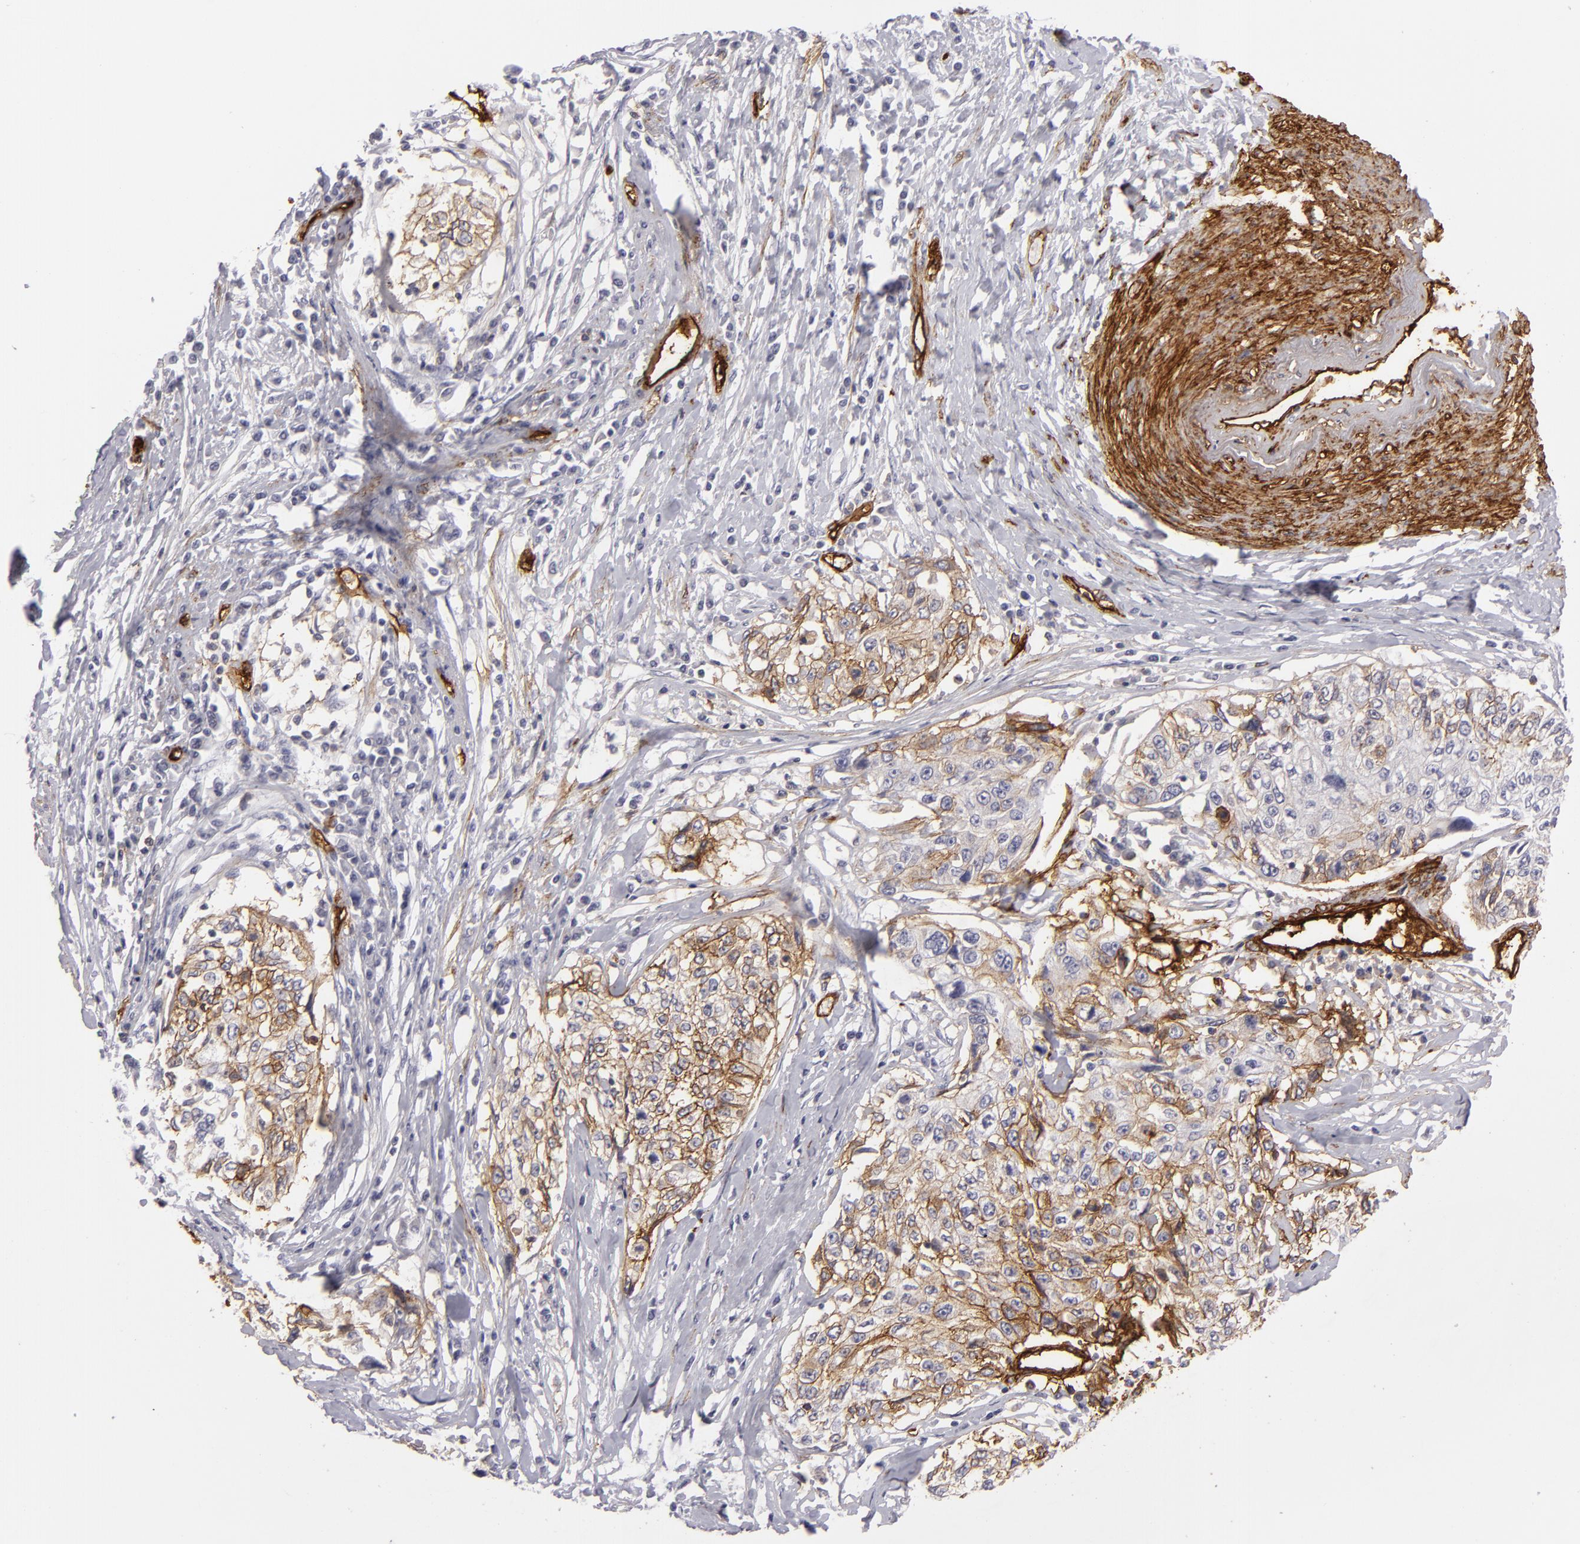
{"staining": {"intensity": "moderate", "quantity": "25%-75%", "location": "cytoplasmic/membranous"}, "tissue": "cervical cancer", "cell_type": "Tumor cells", "image_type": "cancer", "snomed": [{"axis": "morphology", "description": "Squamous cell carcinoma, NOS"}, {"axis": "topography", "description": "Cervix"}], "caption": "IHC micrograph of human cervical cancer stained for a protein (brown), which demonstrates medium levels of moderate cytoplasmic/membranous positivity in approximately 25%-75% of tumor cells.", "gene": "MCAM", "patient": {"sex": "female", "age": 57}}